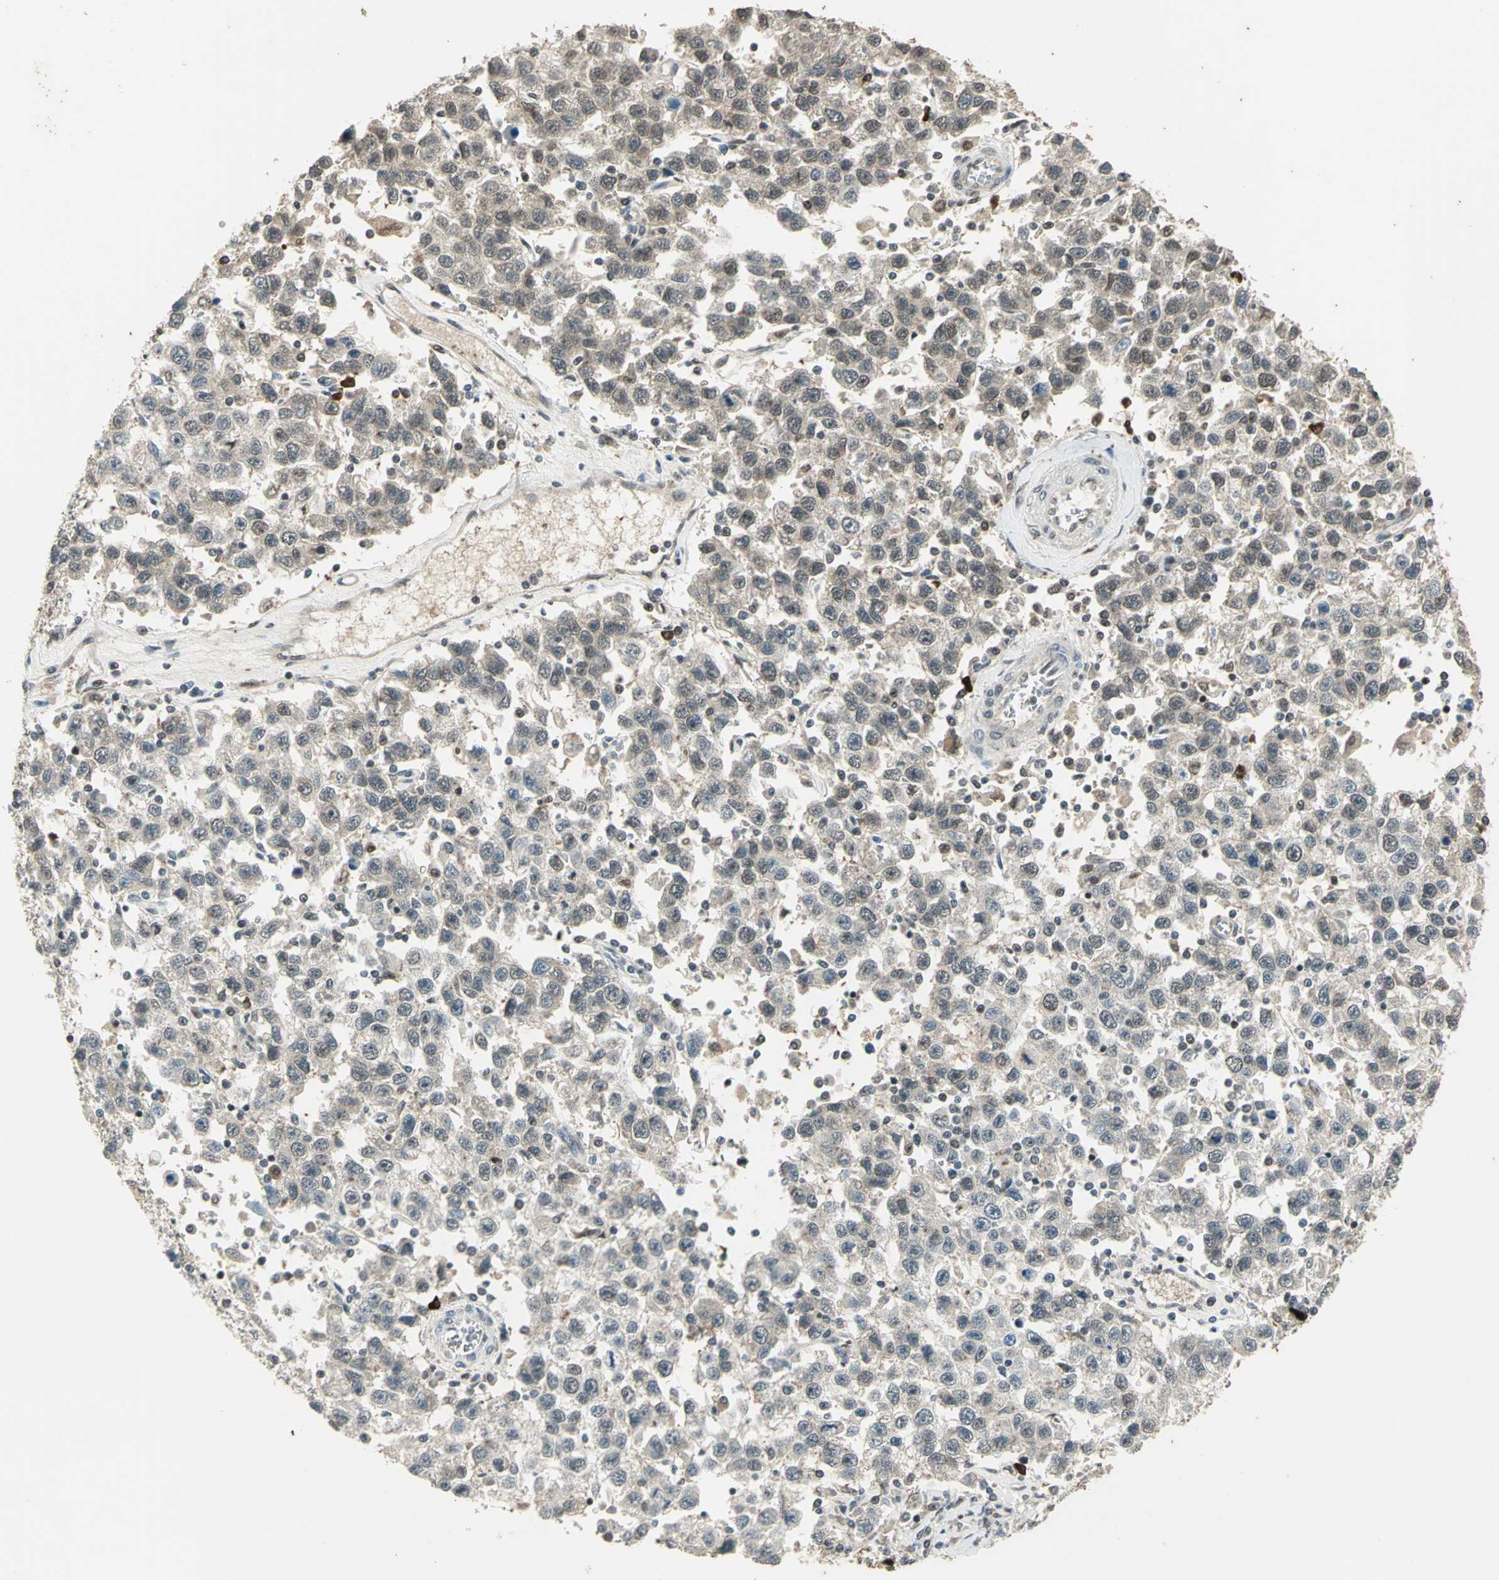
{"staining": {"intensity": "negative", "quantity": "none", "location": "none"}, "tissue": "testis cancer", "cell_type": "Tumor cells", "image_type": "cancer", "snomed": [{"axis": "morphology", "description": "Seminoma, NOS"}, {"axis": "topography", "description": "Testis"}], "caption": "A high-resolution photomicrograph shows IHC staining of testis cancer (seminoma), which displays no significant positivity in tumor cells.", "gene": "RAD17", "patient": {"sex": "male", "age": 41}}